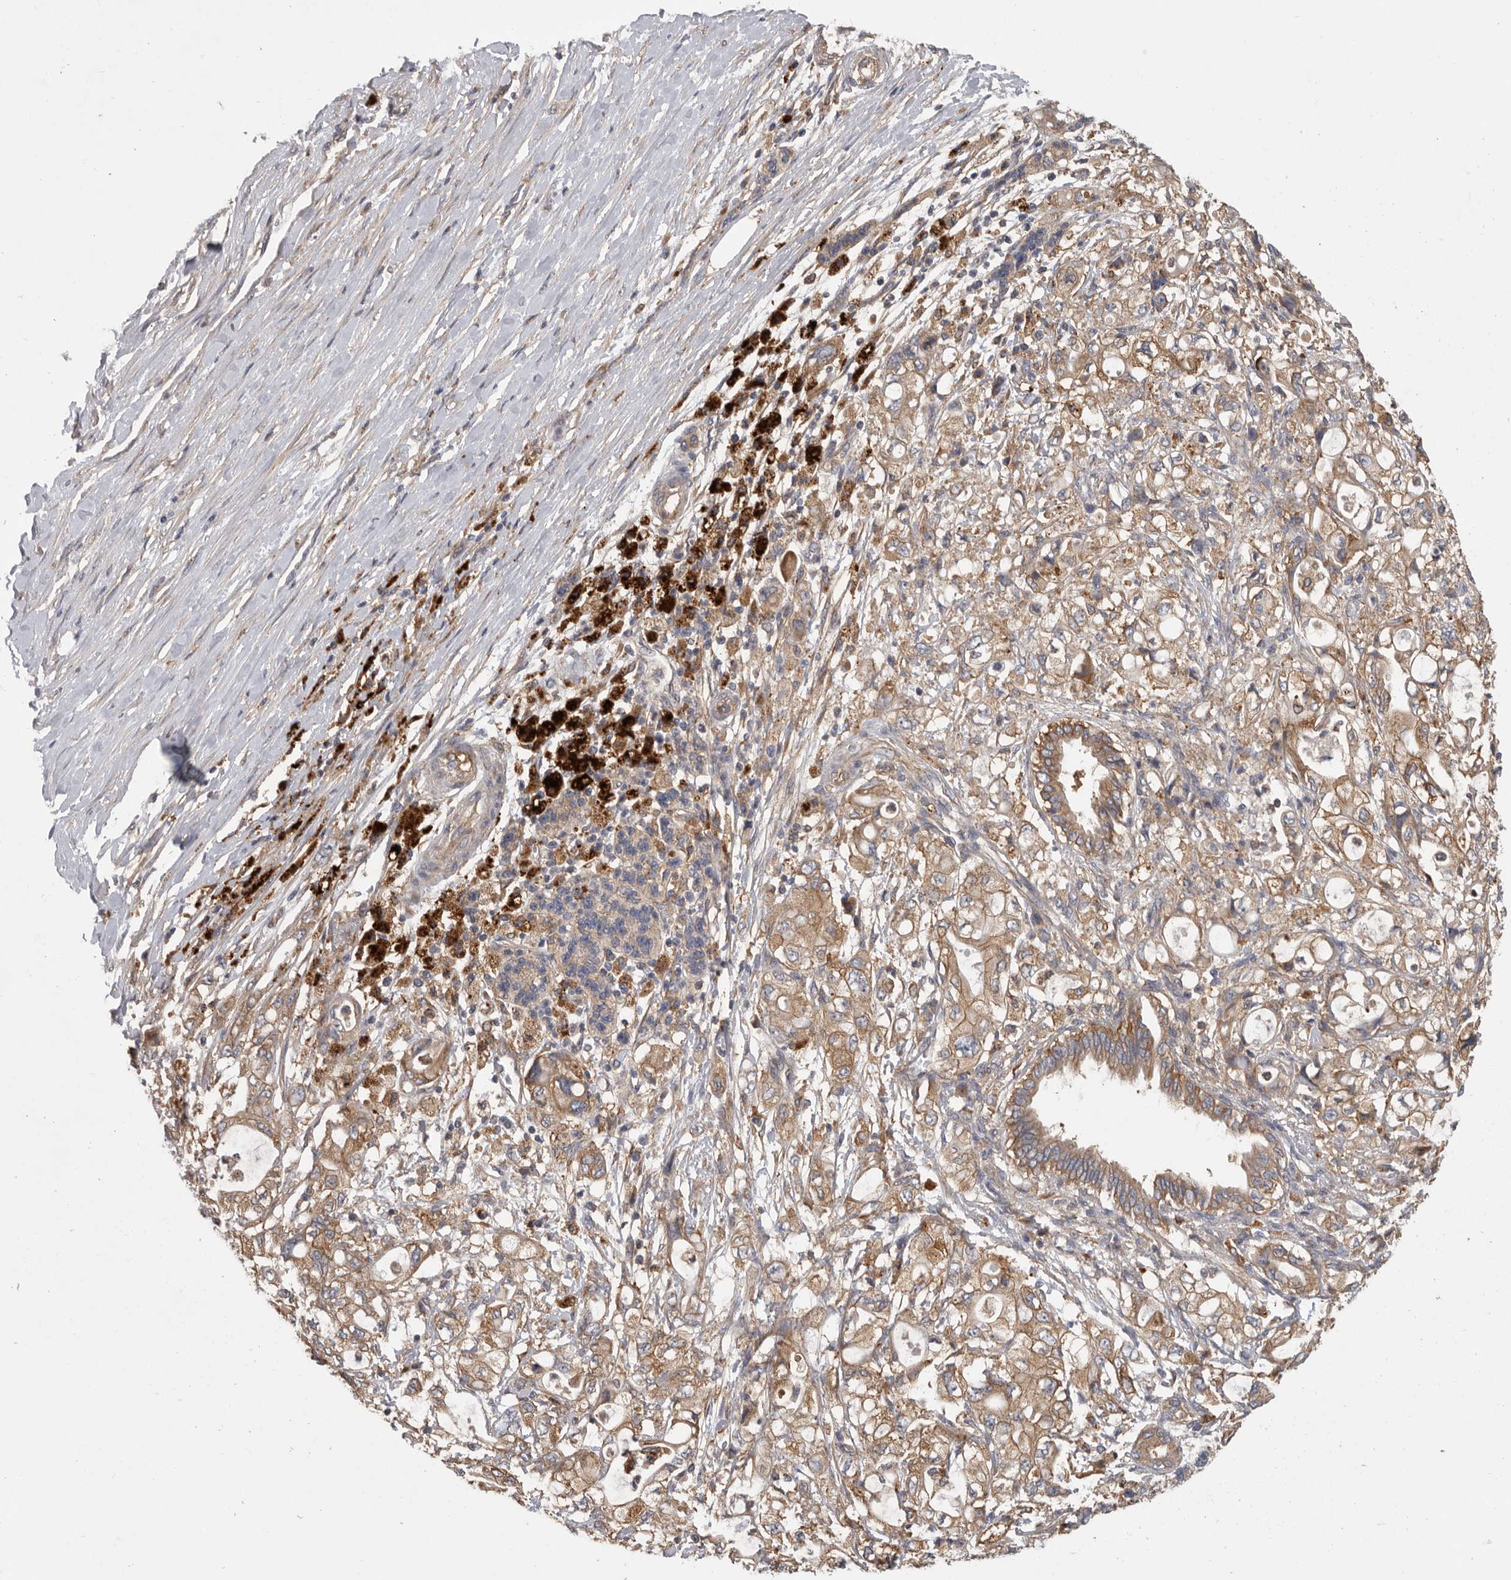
{"staining": {"intensity": "moderate", "quantity": ">75%", "location": "cytoplasmic/membranous"}, "tissue": "pancreatic cancer", "cell_type": "Tumor cells", "image_type": "cancer", "snomed": [{"axis": "morphology", "description": "Adenocarcinoma, NOS"}, {"axis": "topography", "description": "Pancreas"}], "caption": "This is an image of immunohistochemistry (IHC) staining of pancreatic cancer, which shows moderate expression in the cytoplasmic/membranous of tumor cells.", "gene": "C1orf109", "patient": {"sex": "male", "age": 79}}